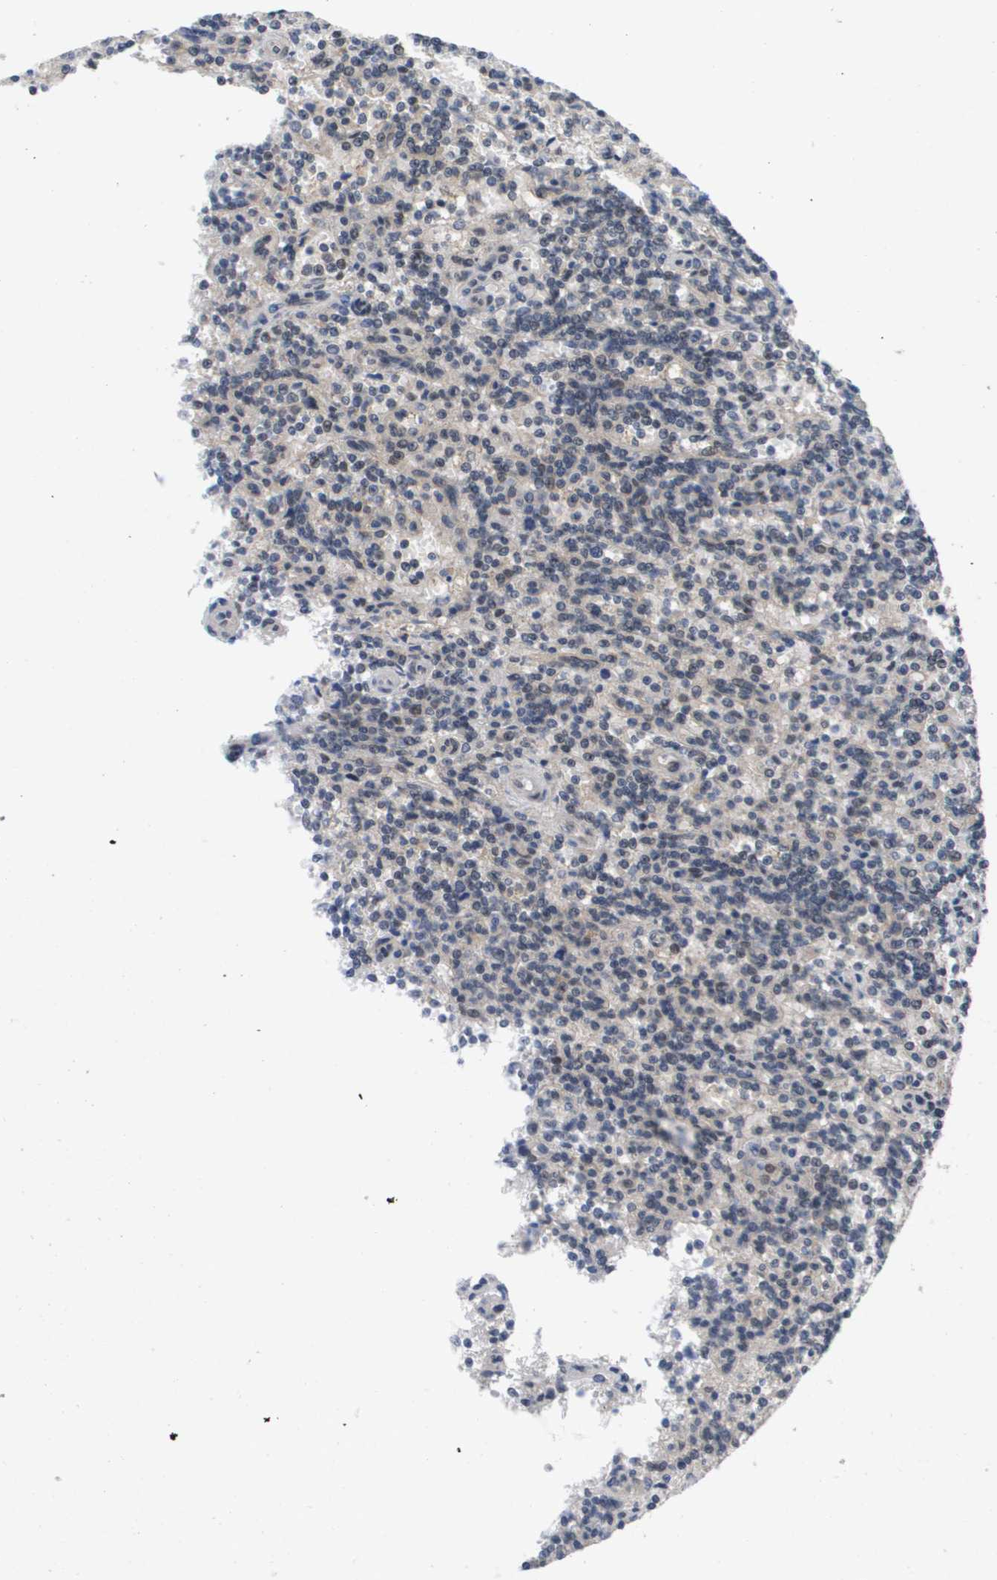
{"staining": {"intensity": "negative", "quantity": "none", "location": "none"}, "tissue": "lymphoma", "cell_type": "Tumor cells", "image_type": "cancer", "snomed": [{"axis": "morphology", "description": "Malignant lymphoma, non-Hodgkin's type, Low grade"}, {"axis": "topography", "description": "Spleen"}], "caption": "High power microscopy histopathology image of an immunohistochemistry (IHC) histopathology image of lymphoma, revealing no significant expression in tumor cells.", "gene": "AMBRA1", "patient": {"sex": "male", "age": 73}}